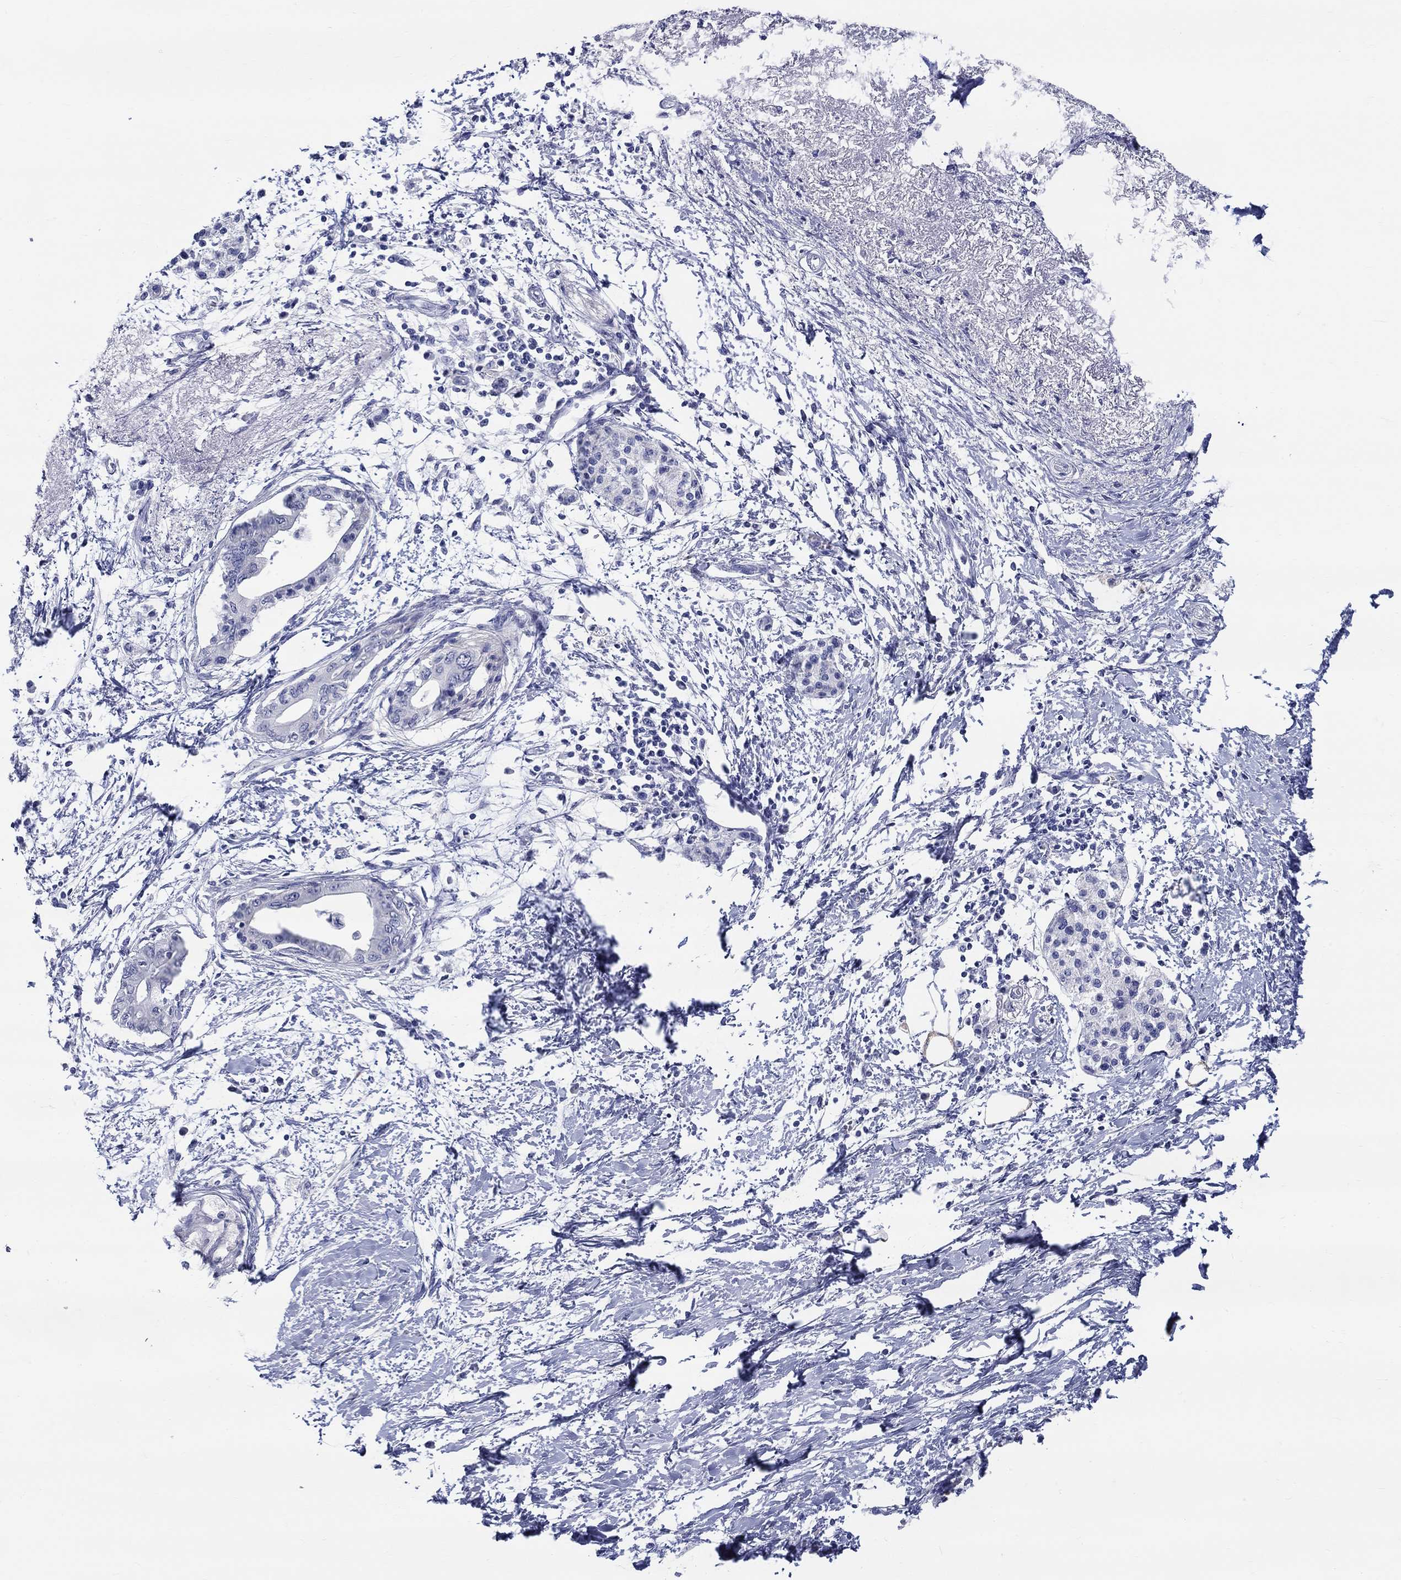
{"staining": {"intensity": "negative", "quantity": "none", "location": "none"}, "tissue": "pancreatic cancer", "cell_type": "Tumor cells", "image_type": "cancer", "snomed": [{"axis": "morphology", "description": "Normal tissue, NOS"}, {"axis": "morphology", "description": "Adenocarcinoma, NOS"}, {"axis": "topography", "description": "Pancreas"}, {"axis": "topography", "description": "Duodenum"}], "caption": "Photomicrograph shows no protein expression in tumor cells of pancreatic adenocarcinoma tissue. (DAB IHC visualized using brightfield microscopy, high magnification).", "gene": "CRYGS", "patient": {"sex": "female", "age": 60}}